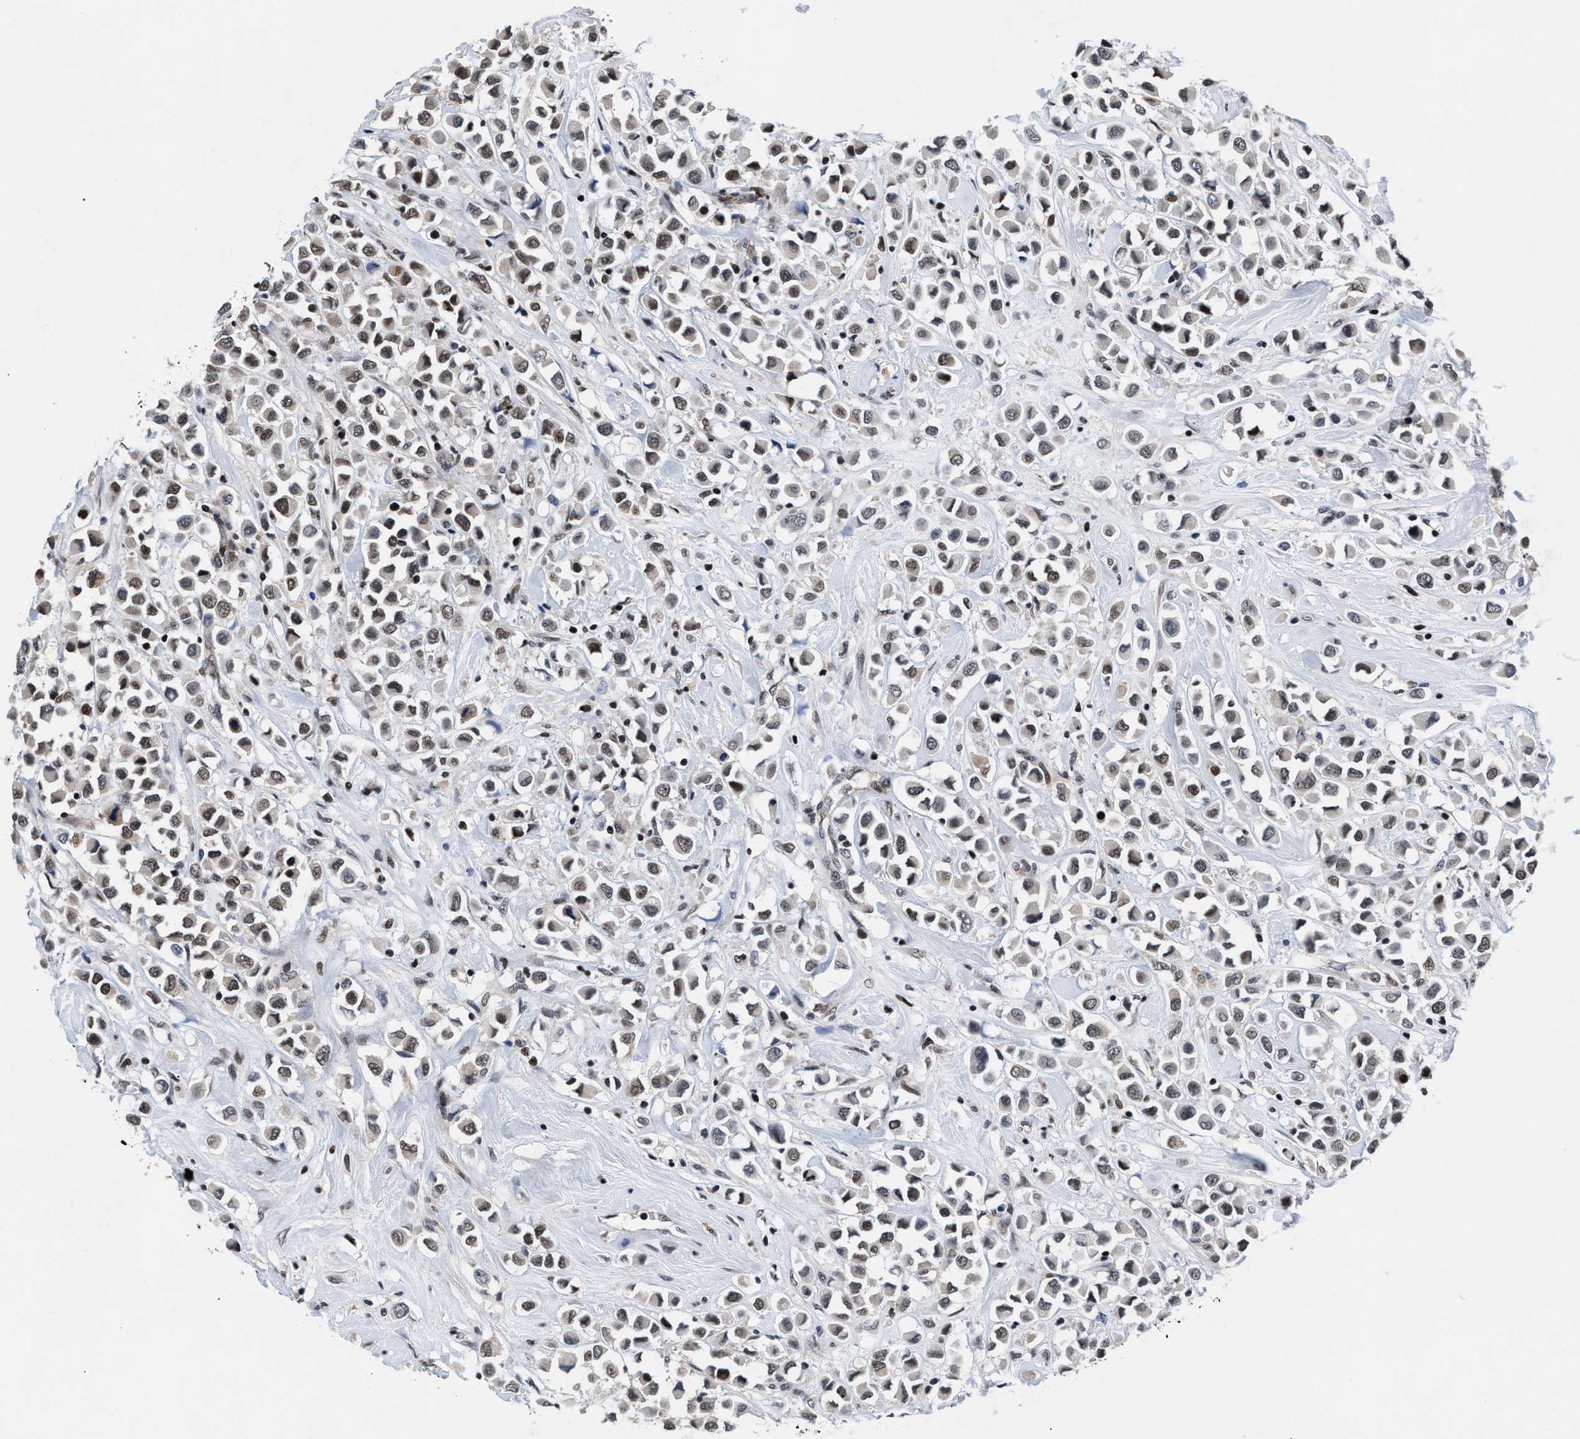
{"staining": {"intensity": "weak", "quantity": ">75%", "location": "nuclear"}, "tissue": "breast cancer", "cell_type": "Tumor cells", "image_type": "cancer", "snomed": [{"axis": "morphology", "description": "Duct carcinoma"}, {"axis": "topography", "description": "Breast"}], "caption": "Protein staining exhibits weak nuclear positivity in approximately >75% of tumor cells in breast cancer. (DAB IHC with brightfield microscopy, high magnification).", "gene": "WDR81", "patient": {"sex": "female", "age": 61}}